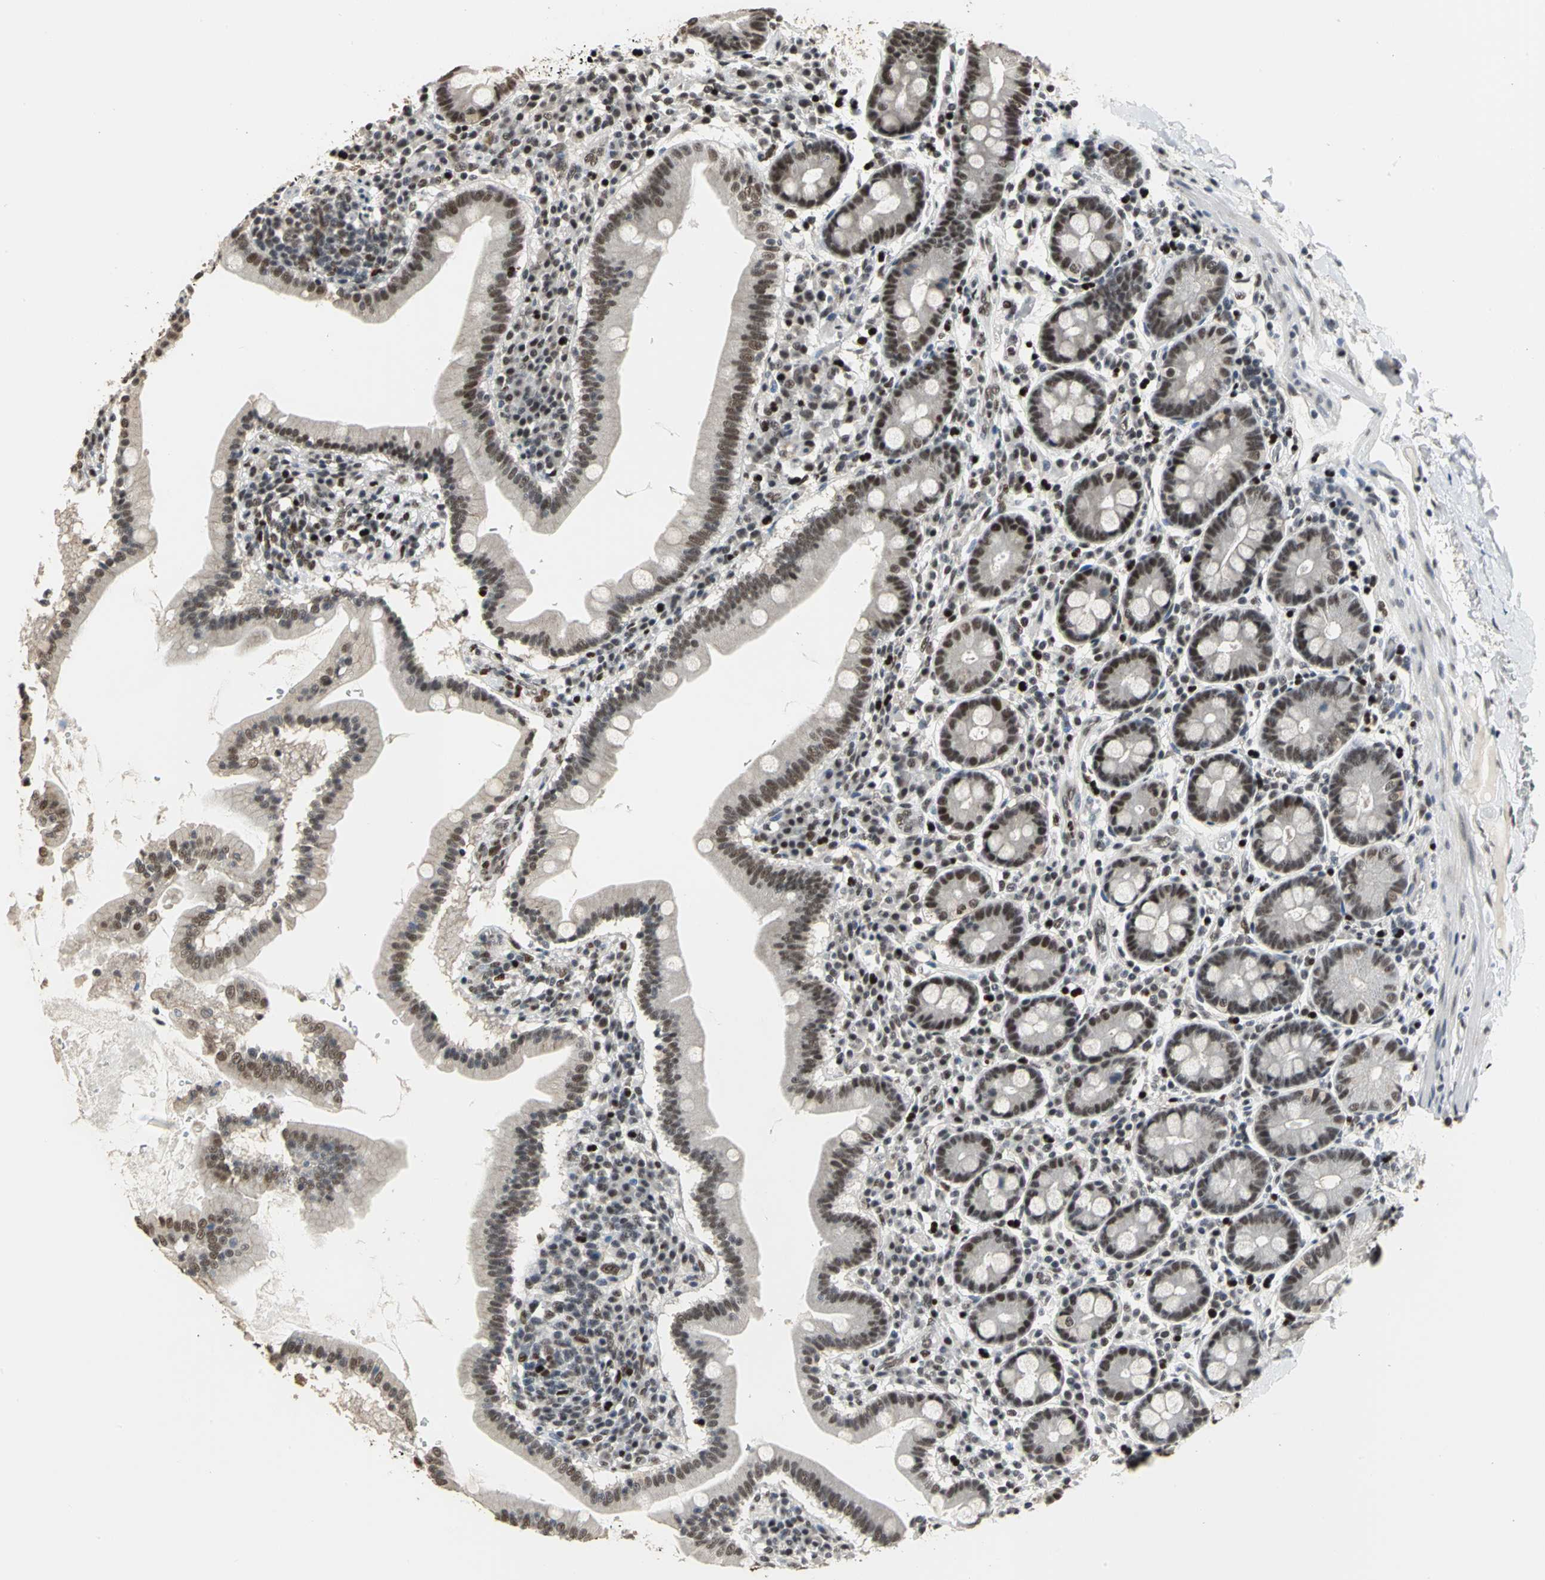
{"staining": {"intensity": "strong", "quantity": ">75%", "location": "nuclear"}, "tissue": "duodenum", "cell_type": "Glandular cells", "image_type": "normal", "snomed": [{"axis": "morphology", "description": "Normal tissue, NOS"}, {"axis": "topography", "description": "Duodenum"}], "caption": "Brown immunohistochemical staining in benign human duodenum displays strong nuclear staining in approximately >75% of glandular cells.", "gene": "CCDC88C", "patient": {"sex": "male", "age": 50}}